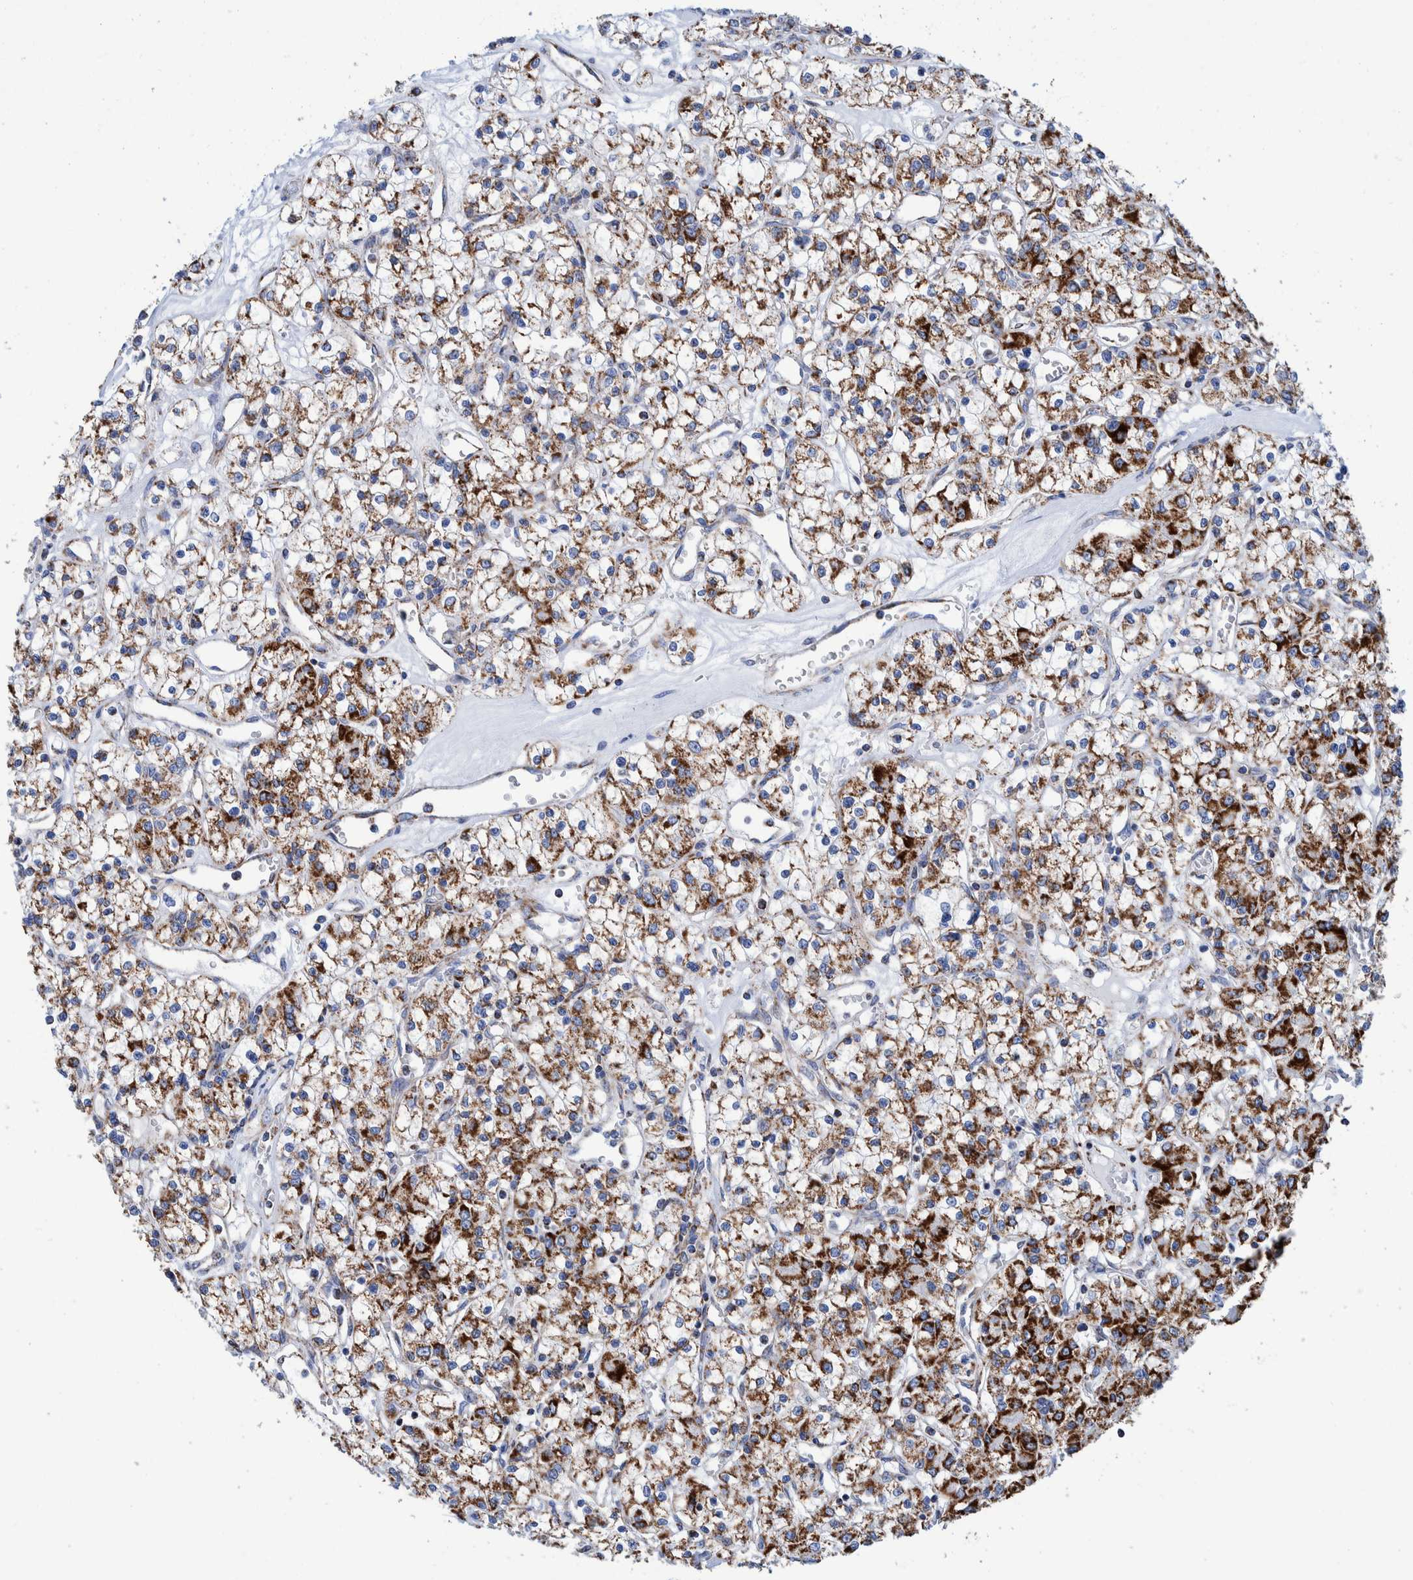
{"staining": {"intensity": "strong", "quantity": ">75%", "location": "cytoplasmic/membranous"}, "tissue": "renal cancer", "cell_type": "Tumor cells", "image_type": "cancer", "snomed": [{"axis": "morphology", "description": "Adenocarcinoma, NOS"}, {"axis": "topography", "description": "Kidney"}], "caption": "A high amount of strong cytoplasmic/membranous expression is present in approximately >75% of tumor cells in renal cancer (adenocarcinoma) tissue. (DAB IHC with brightfield microscopy, high magnification).", "gene": "DECR1", "patient": {"sex": "female", "age": 59}}